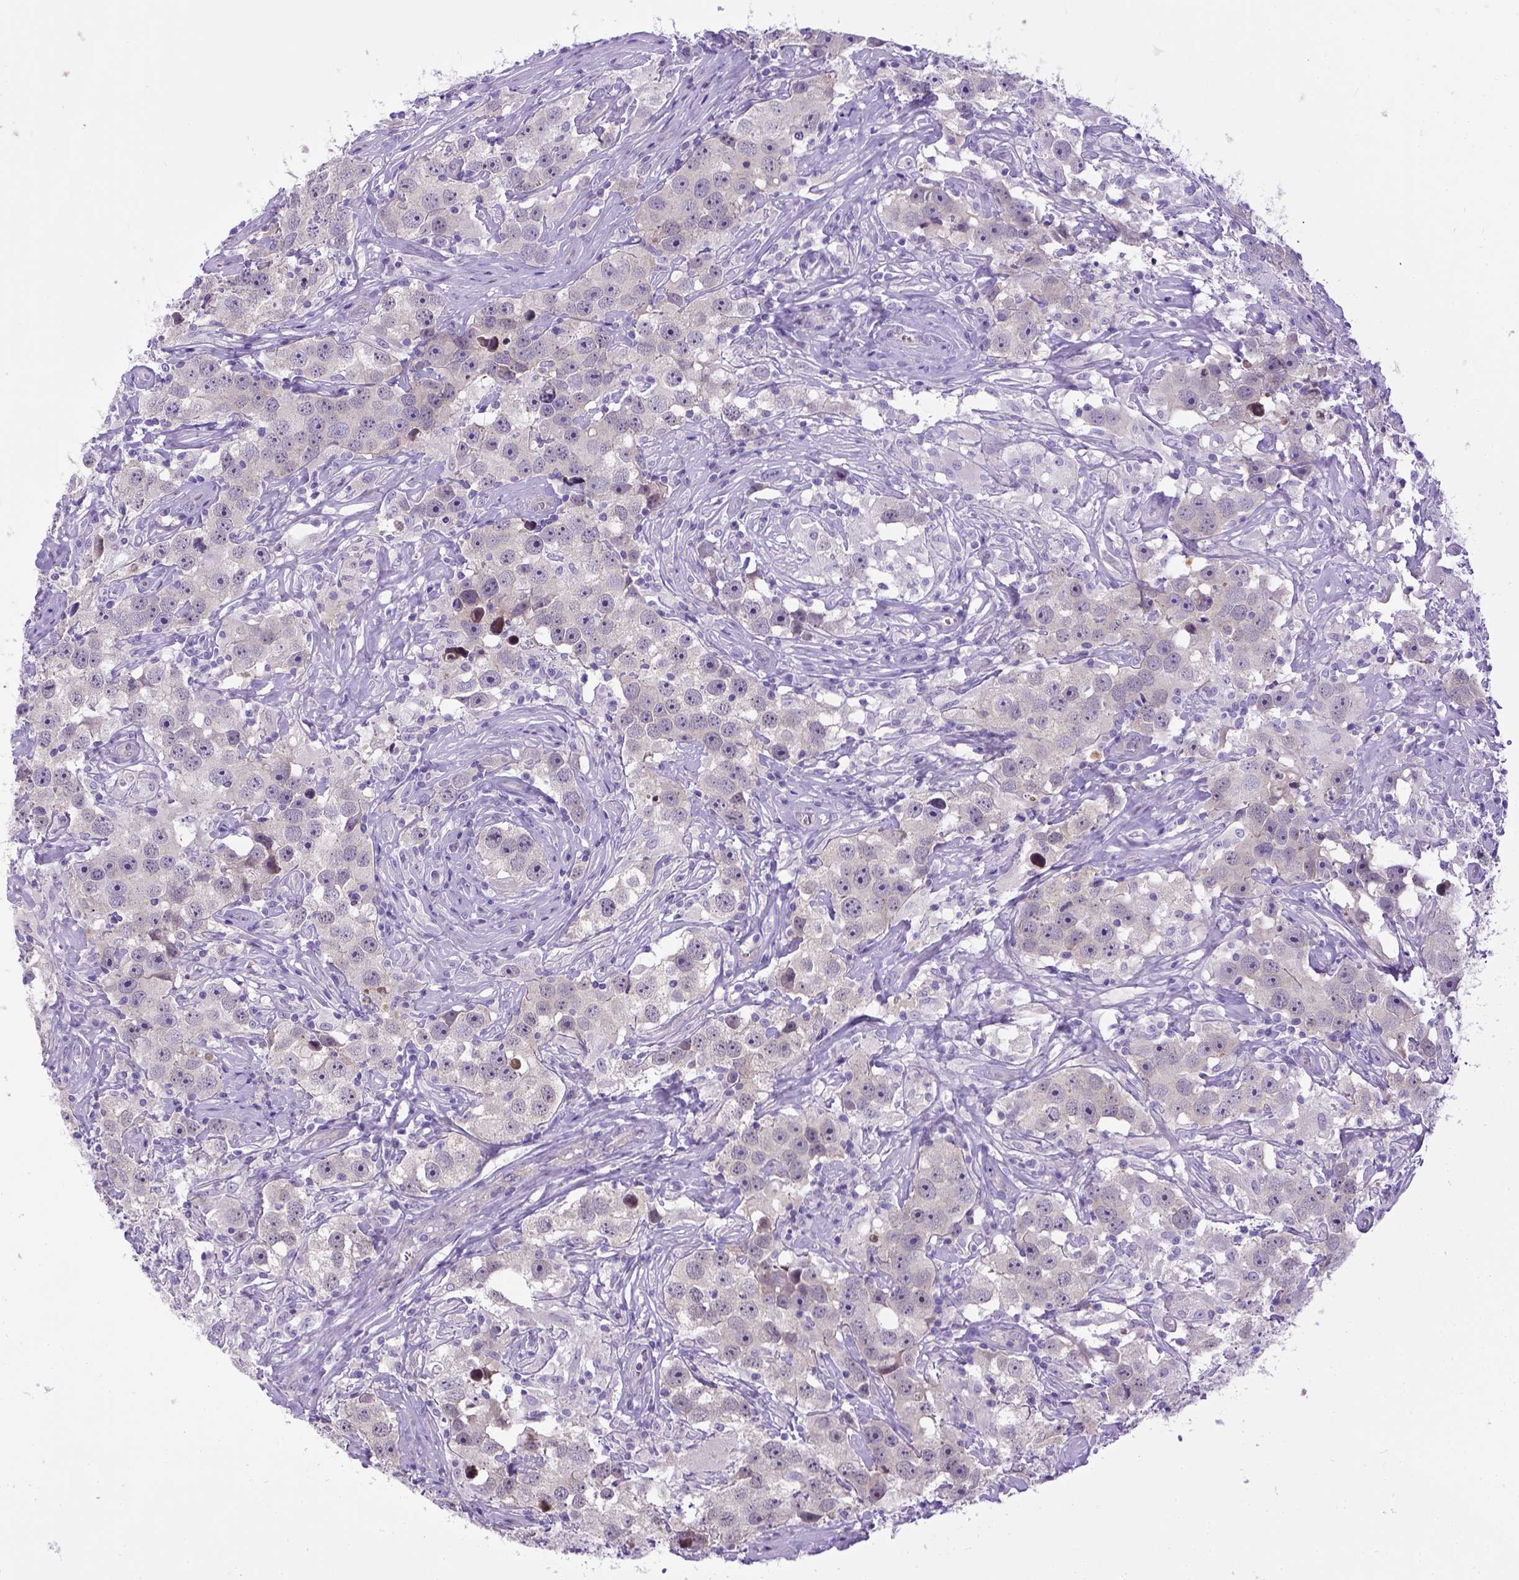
{"staining": {"intensity": "weak", "quantity": "25%-75%", "location": "cytoplasmic/membranous"}, "tissue": "testis cancer", "cell_type": "Tumor cells", "image_type": "cancer", "snomed": [{"axis": "morphology", "description": "Seminoma, NOS"}, {"axis": "topography", "description": "Testis"}], "caption": "The image reveals staining of testis seminoma, revealing weak cytoplasmic/membranous protein staining (brown color) within tumor cells.", "gene": "NEK5", "patient": {"sex": "male", "age": 49}}